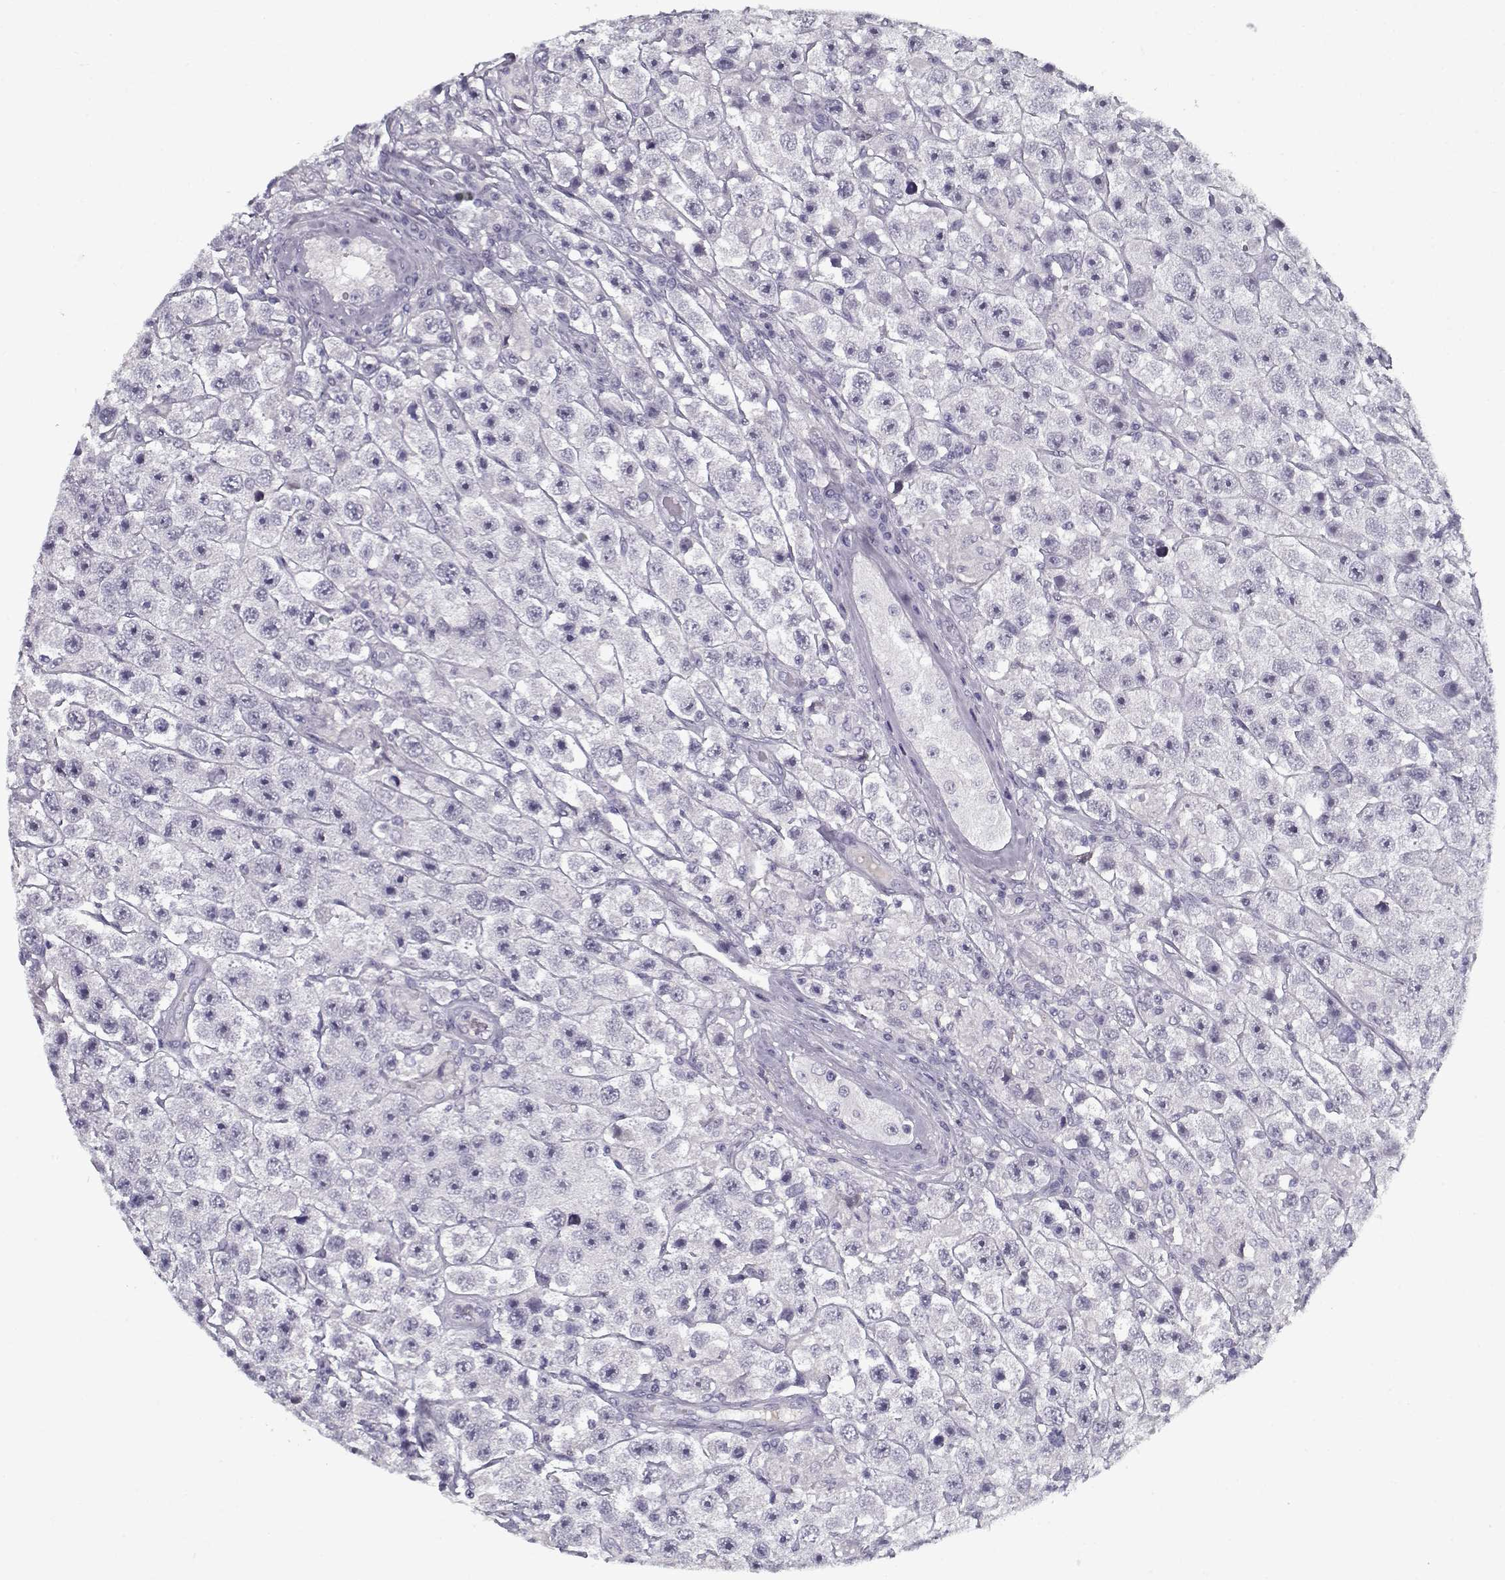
{"staining": {"intensity": "negative", "quantity": "none", "location": "none"}, "tissue": "testis cancer", "cell_type": "Tumor cells", "image_type": "cancer", "snomed": [{"axis": "morphology", "description": "Seminoma, NOS"}, {"axis": "topography", "description": "Testis"}], "caption": "The micrograph shows no significant staining in tumor cells of seminoma (testis). (Immunohistochemistry, brightfield microscopy, high magnification).", "gene": "SPACA9", "patient": {"sex": "male", "age": 45}}